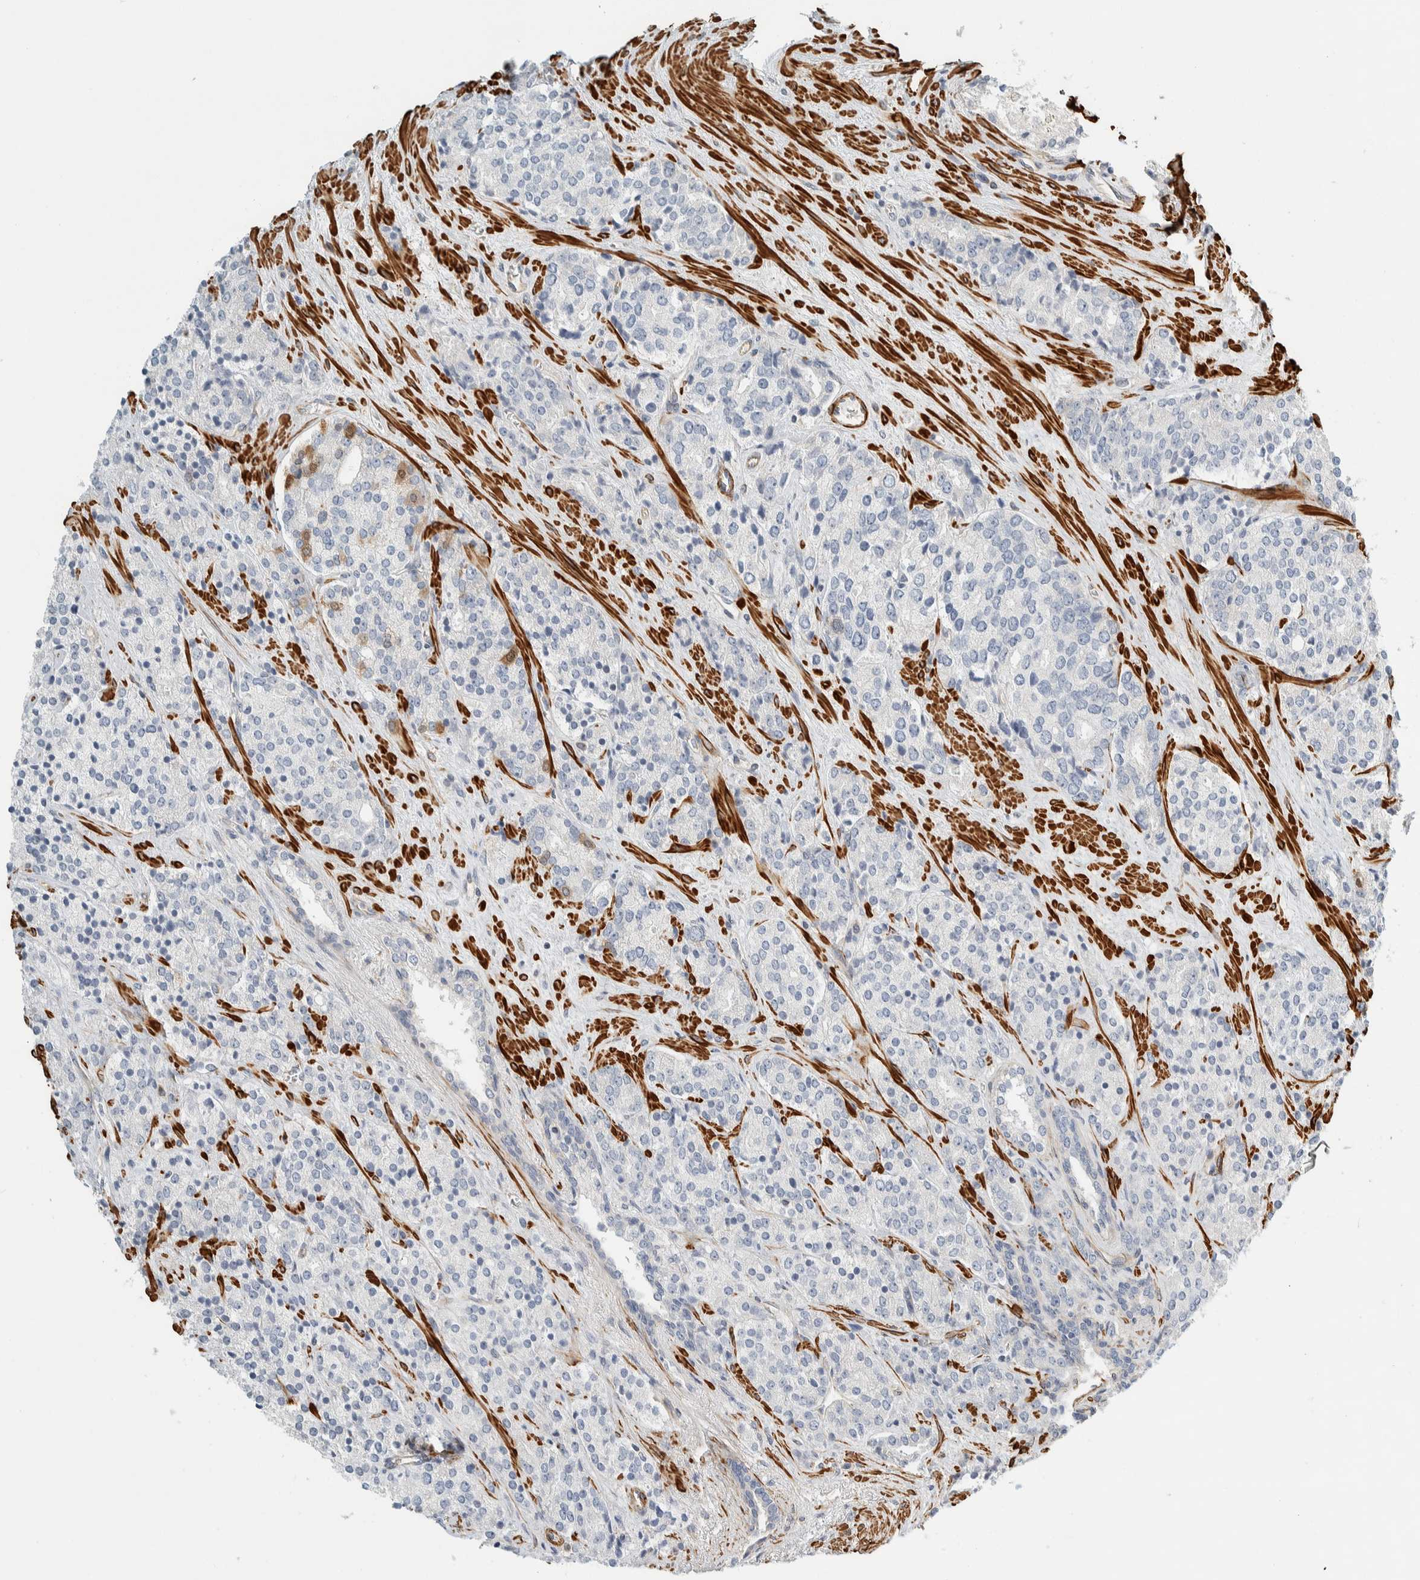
{"staining": {"intensity": "negative", "quantity": "none", "location": "none"}, "tissue": "prostate cancer", "cell_type": "Tumor cells", "image_type": "cancer", "snomed": [{"axis": "morphology", "description": "Adenocarcinoma, High grade"}, {"axis": "topography", "description": "Prostate"}], "caption": "Photomicrograph shows no significant protein staining in tumor cells of prostate cancer (adenocarcinoma (high-grade)).", "gene": "CDR2", "patient": {"sex": "male", "age": 71}}